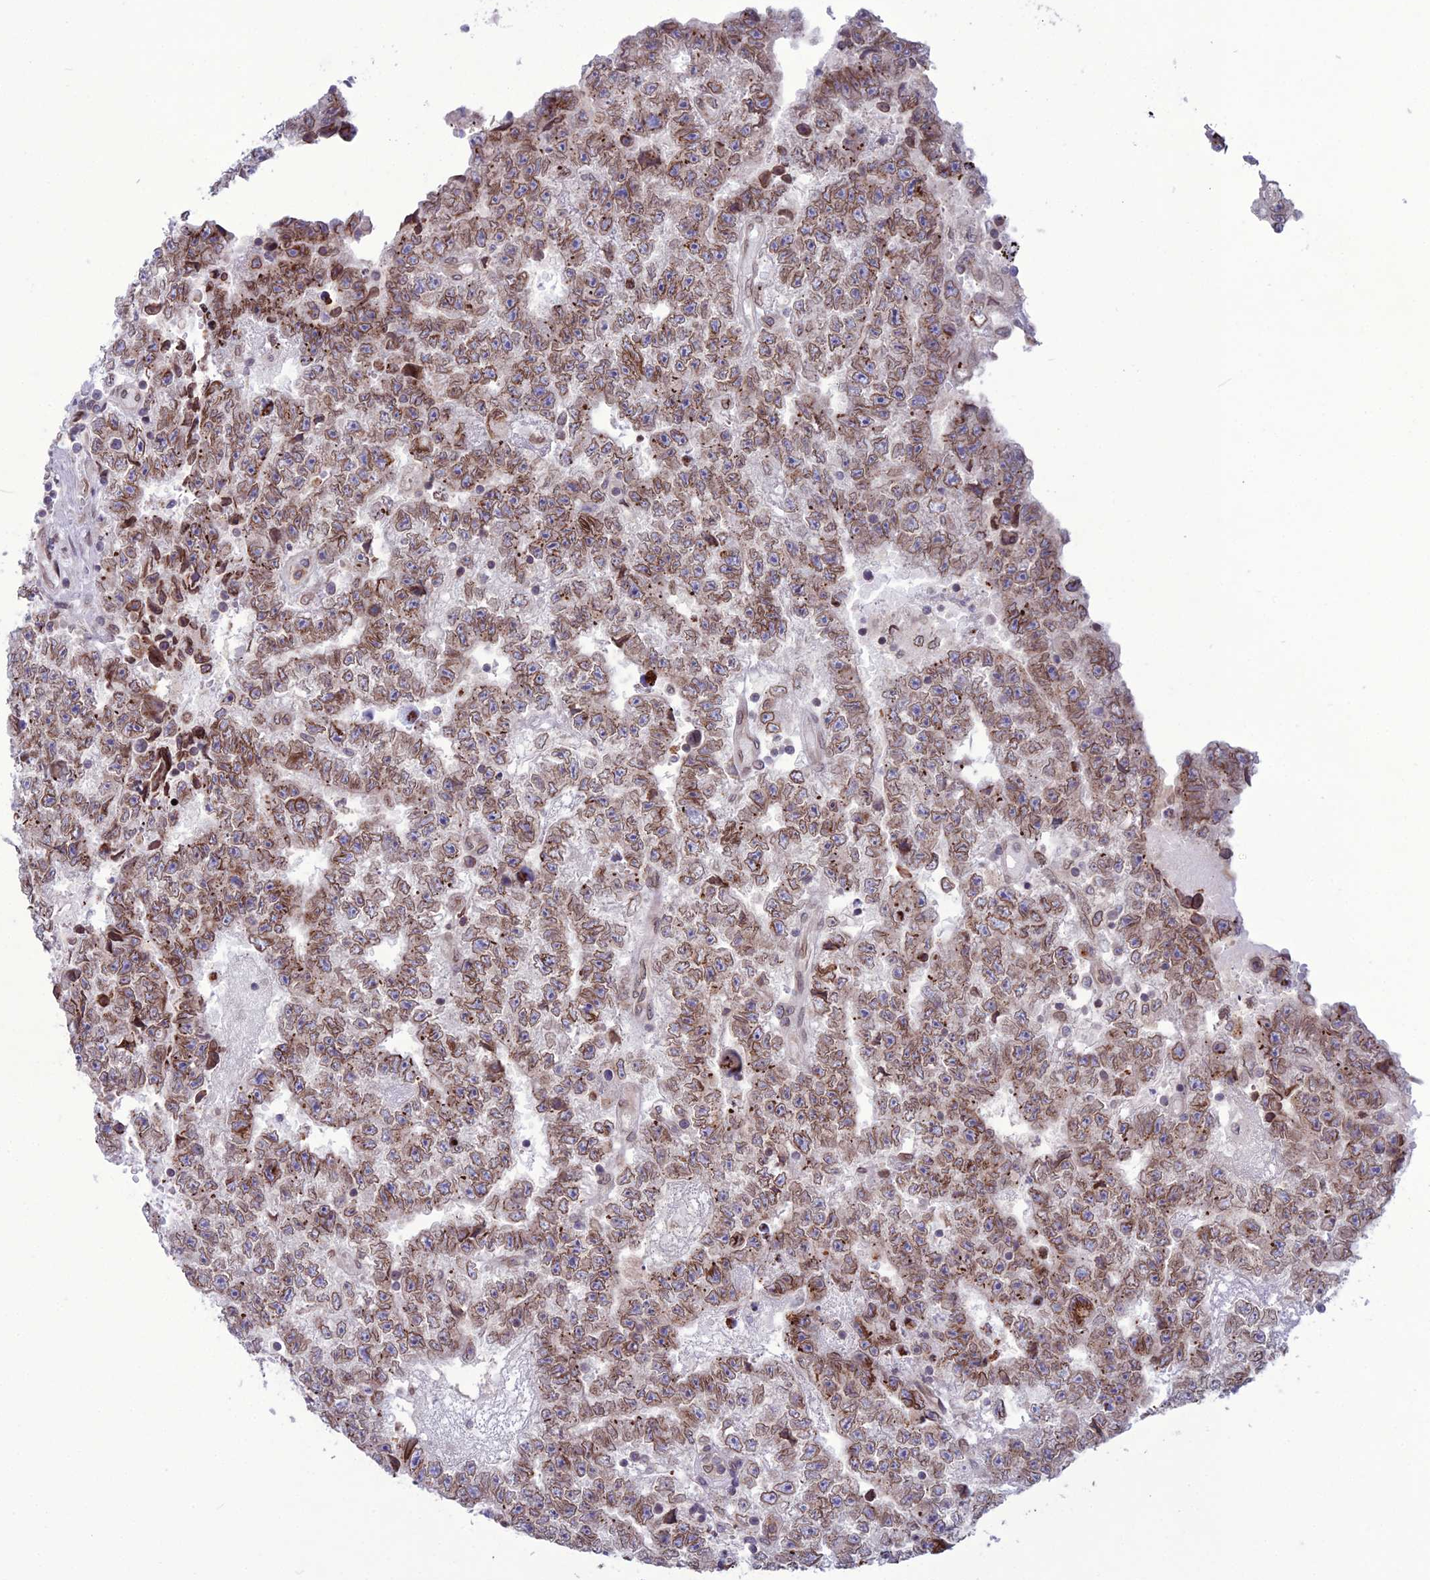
{"staining": {"intensity": "moderate", "quantity": ">75%", "location": "cytoplasmic/membranous,nuclear"}, "tissue": "testis cancer", "cell_type": "Tumor cells", "image_type": "cancer", "snomed": [{"axis": "morphology", "description": "Carcinoma, Embryonal, NOS"}, {"axis": "topography", "description": "Testis"}], "caption": "Human testis cancer (embryonal carcinoma) stained for a protein (brown) reveals moderate cytoplasmic/membranous and nuclear positive expression in approximately >75% of tumor cells.", "gene": "WDR46", "patient": {"sex": "male", "age": 25}}